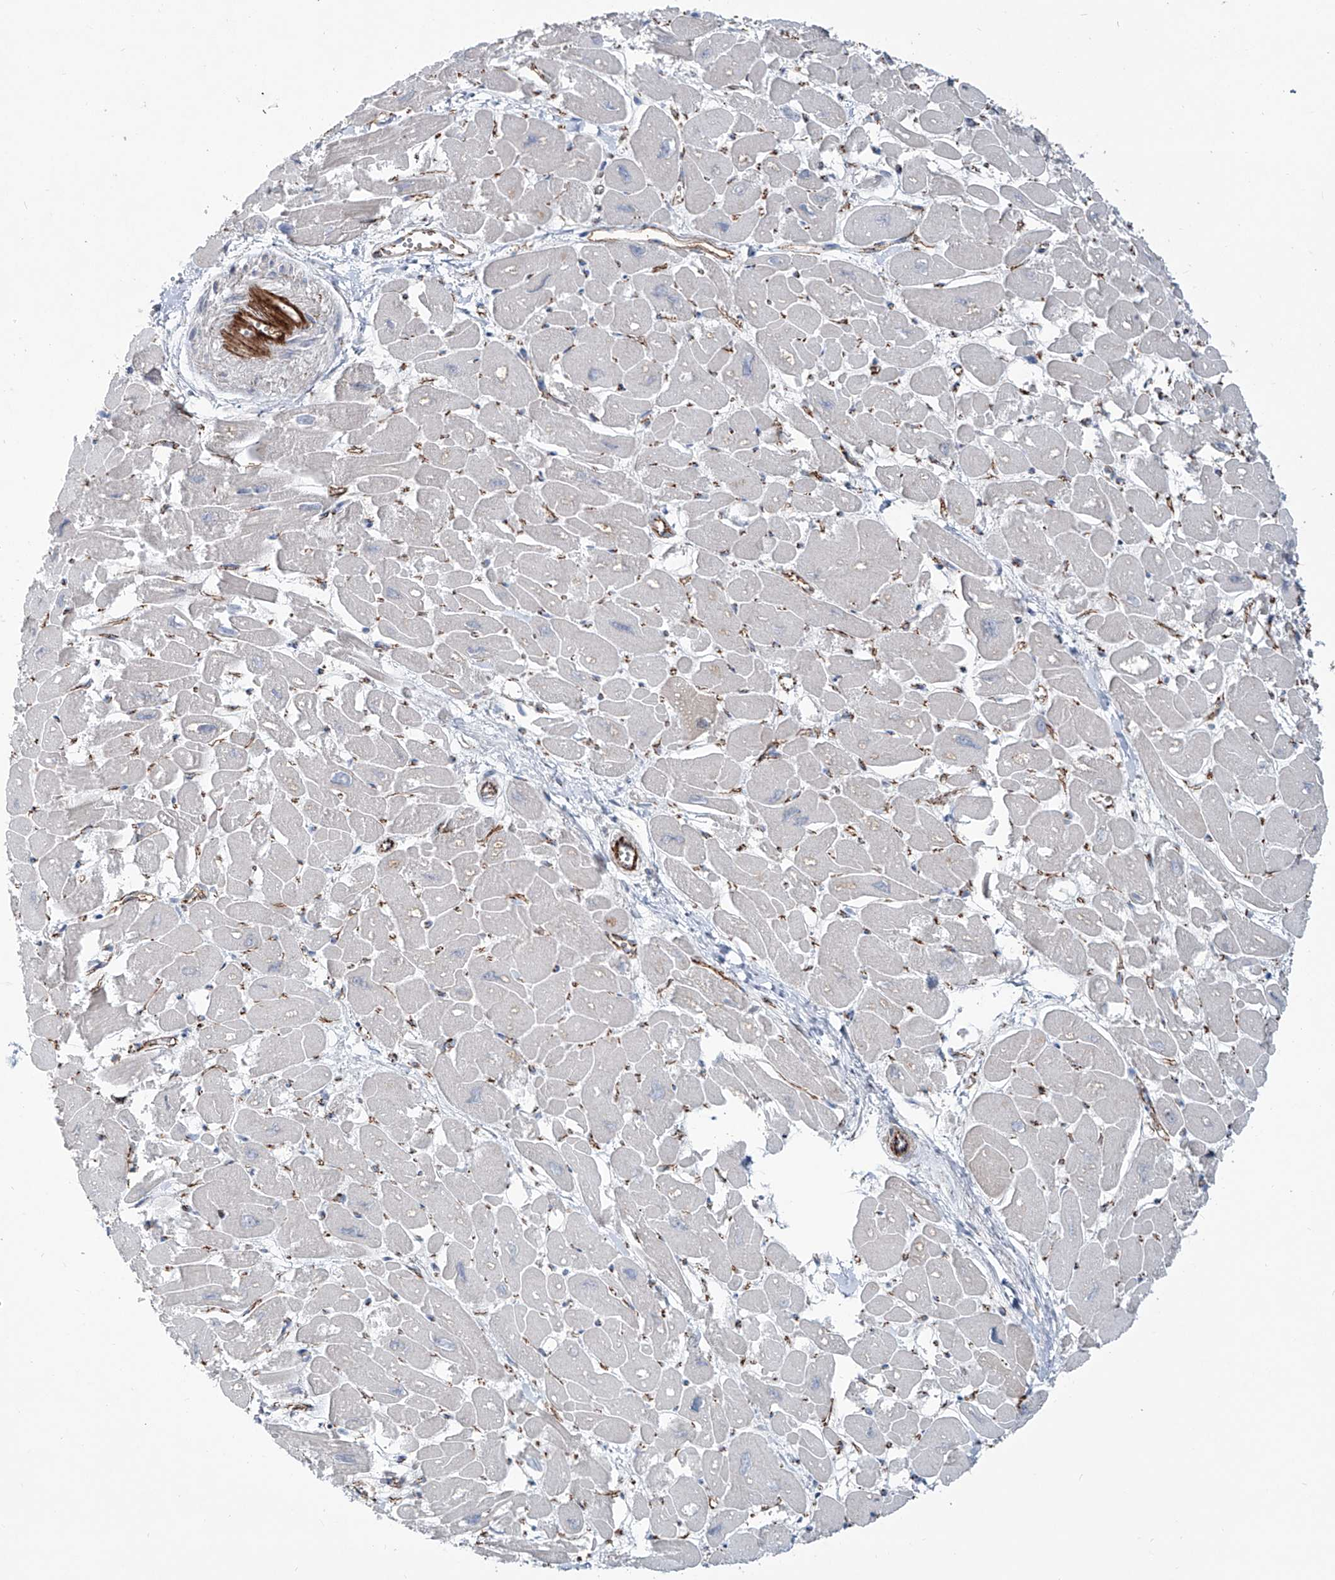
{"staining": {"intensity": "weak", "quantity": "<25%", "location": "cytoplasmic/membranous"}, "tissue": "heart muscle", "cell_type": "Cardiomyocytes", "image_type": "normal", "snomed": [{"axis": "morphology", "description": "Normal tissue, NOS"}, {"axis": "topography", "description": "Heart"}], "caption": "A micrograph of human heart muscle is negative for staining in cardiomyocytes. (DAB immunohistochemistry (IHC) visualized using brightfield microscopy, high magnification).", "gene": "CDH5", "patient": {"sex": "male", "age": 54}}